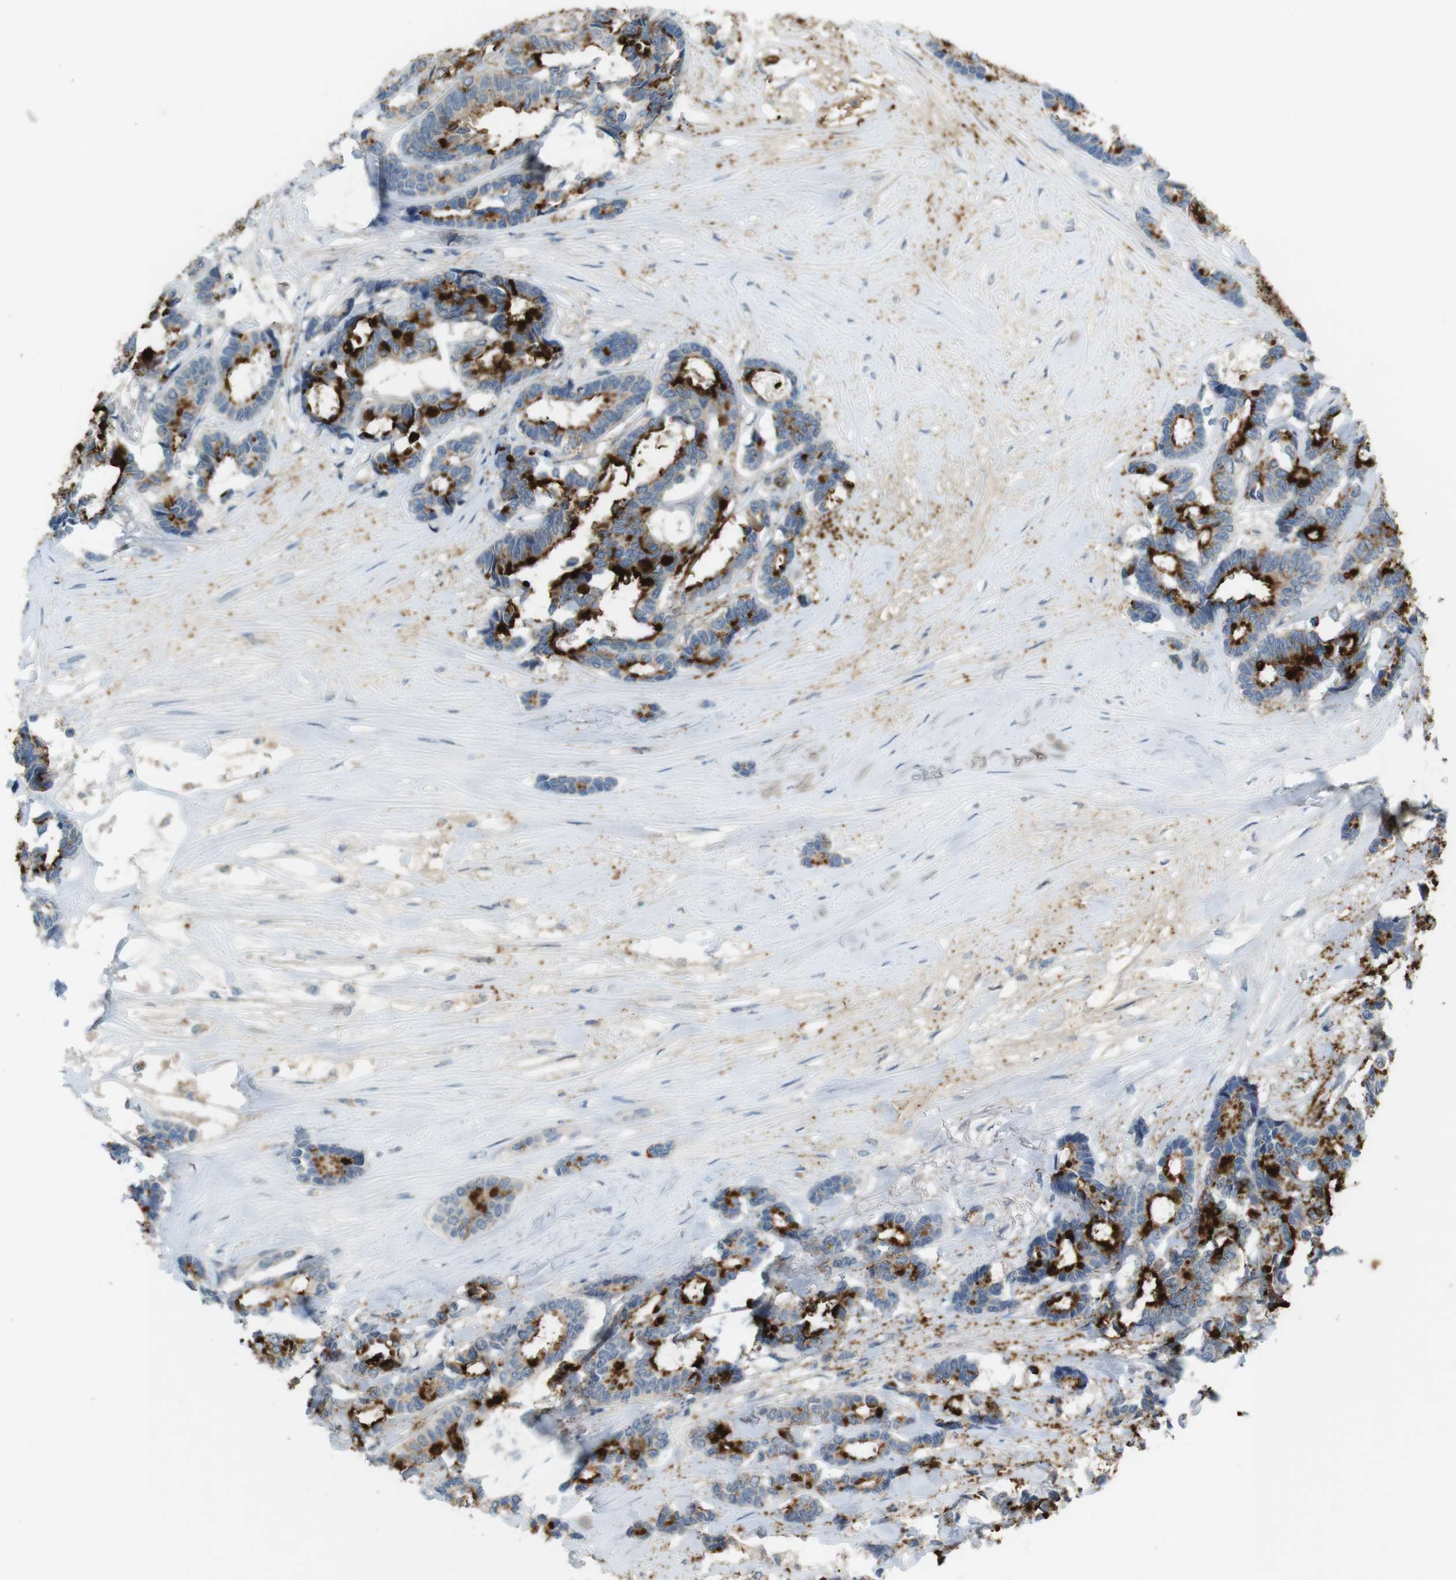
{"staining": {"intensity": "strong", "quantity": "25%-75%", "location": "cytoplasmic/membranous"}, "tissue": "breast cancer", "cell_type": "Tumor cells", "image_type": "cancer", "snomed": [{"axis": "morphology", "description": "Duct carcinoma"}, {"axis": "topography", "description": "Breast"}], "caption": "Strong cytoplasmic/membranous protein expression is seen in approximately 25%-75% of tumor cells in breast cancer (infiltrating ductal carcinoma).", "gene": "MUC5B", "patient": {"sex": "female", "age": 87}}